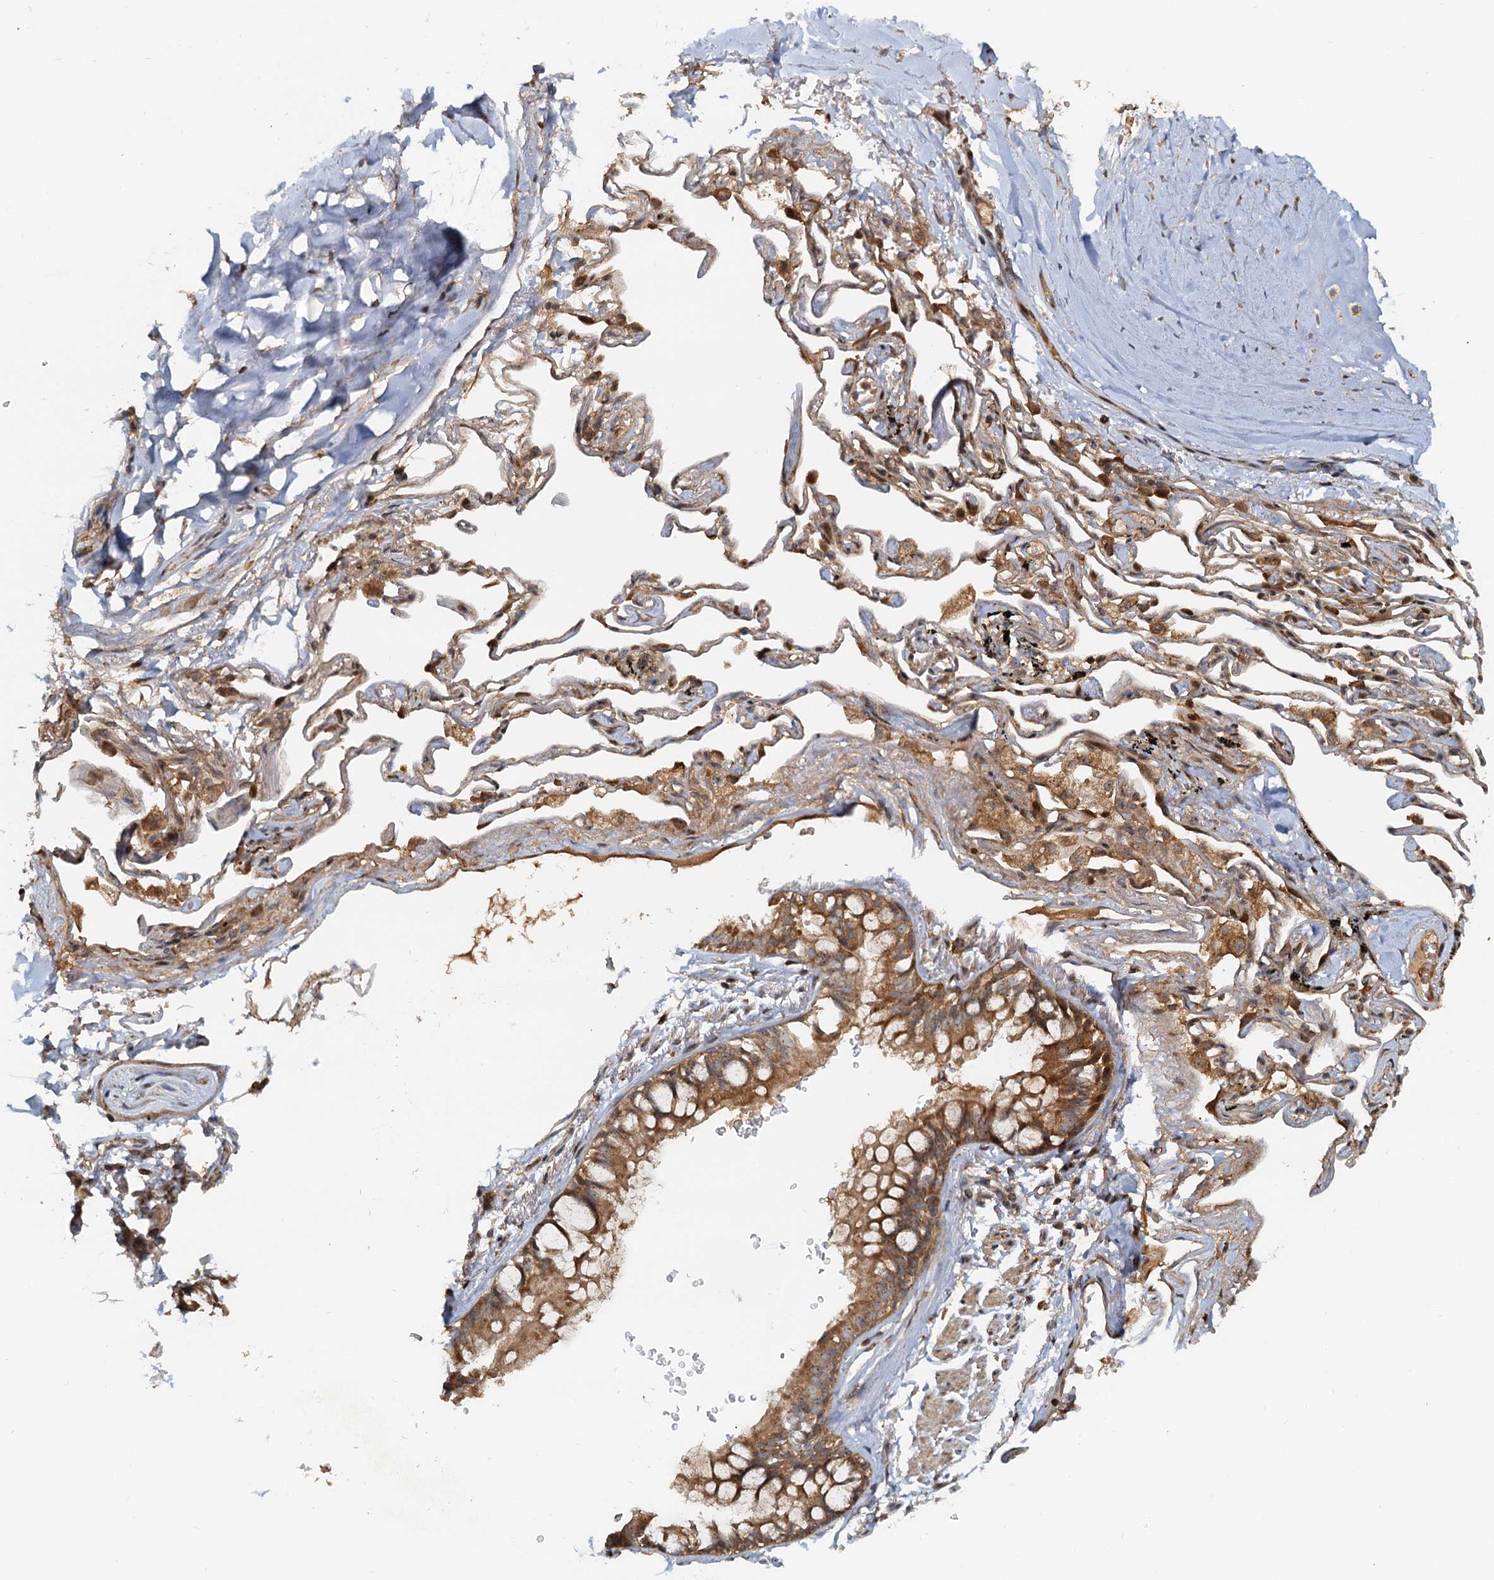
{"staining": {"intensity": "moderate", "quantity": "25%-75%", "location": "cytoplasmic/membranous"}, "tissue": "adipose tissue", "cell_type": "Adipocytes", "image_type": "normal", "snomed": [{"axis": "morphology", "description": "Normal tissue, NOS"}, {"axis": "topography", "description": "Lymph node"}, {"axis": "topography", "description": "Bronchus"}], "caption": "A micrograph of adipose tissue stained for a protein shows moderate cytoplasmic/membranous brown staining in adipocytes. (IHC, brightfield microscopy, high magnification).", "gene": "TOLLIP", "patient": {"sex": "male", "age": 63}}